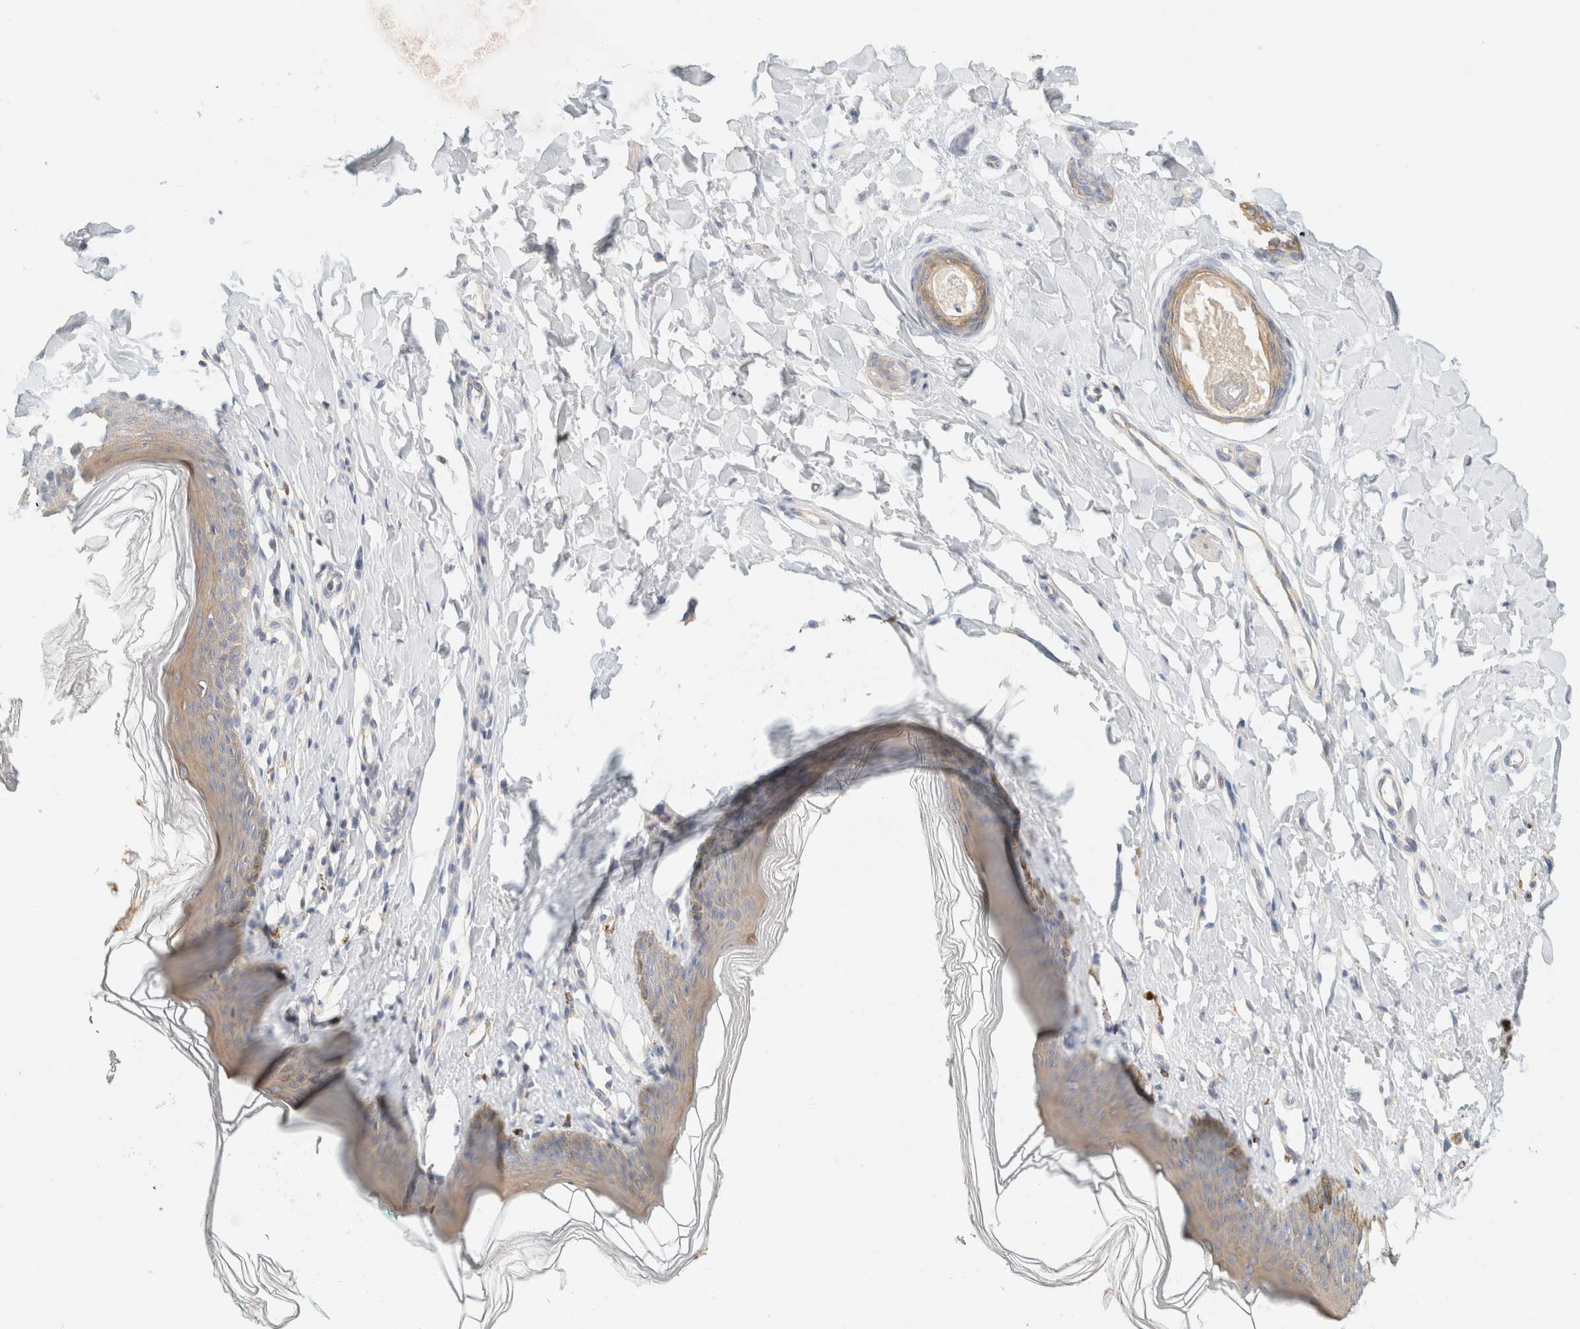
{"staining": {"intensity": "weak", "quantity": "25%-75%", "location": "cytoplasmic/membranous"}, "tissue": "skin", "cell_type": "Epidermal cells", "image_type": "normal", "snomed": [{"axis": "morphology", "description": "Normal tissue, NOS"}, {"axis": "topography", "description": "Vulva"}], "caption": "Skin stained with immunohistochemistry (IHC) shows weak cytoplasmic/membranous positivity in about 25%-75% of epidermal cells. The staining was performed using DAB, with brown indicating positive protein expression. Nuclei are stained blue with hematoxylin.", "gene": "SH3GLB2", "patient": {"sex": "female", "age": 66}}